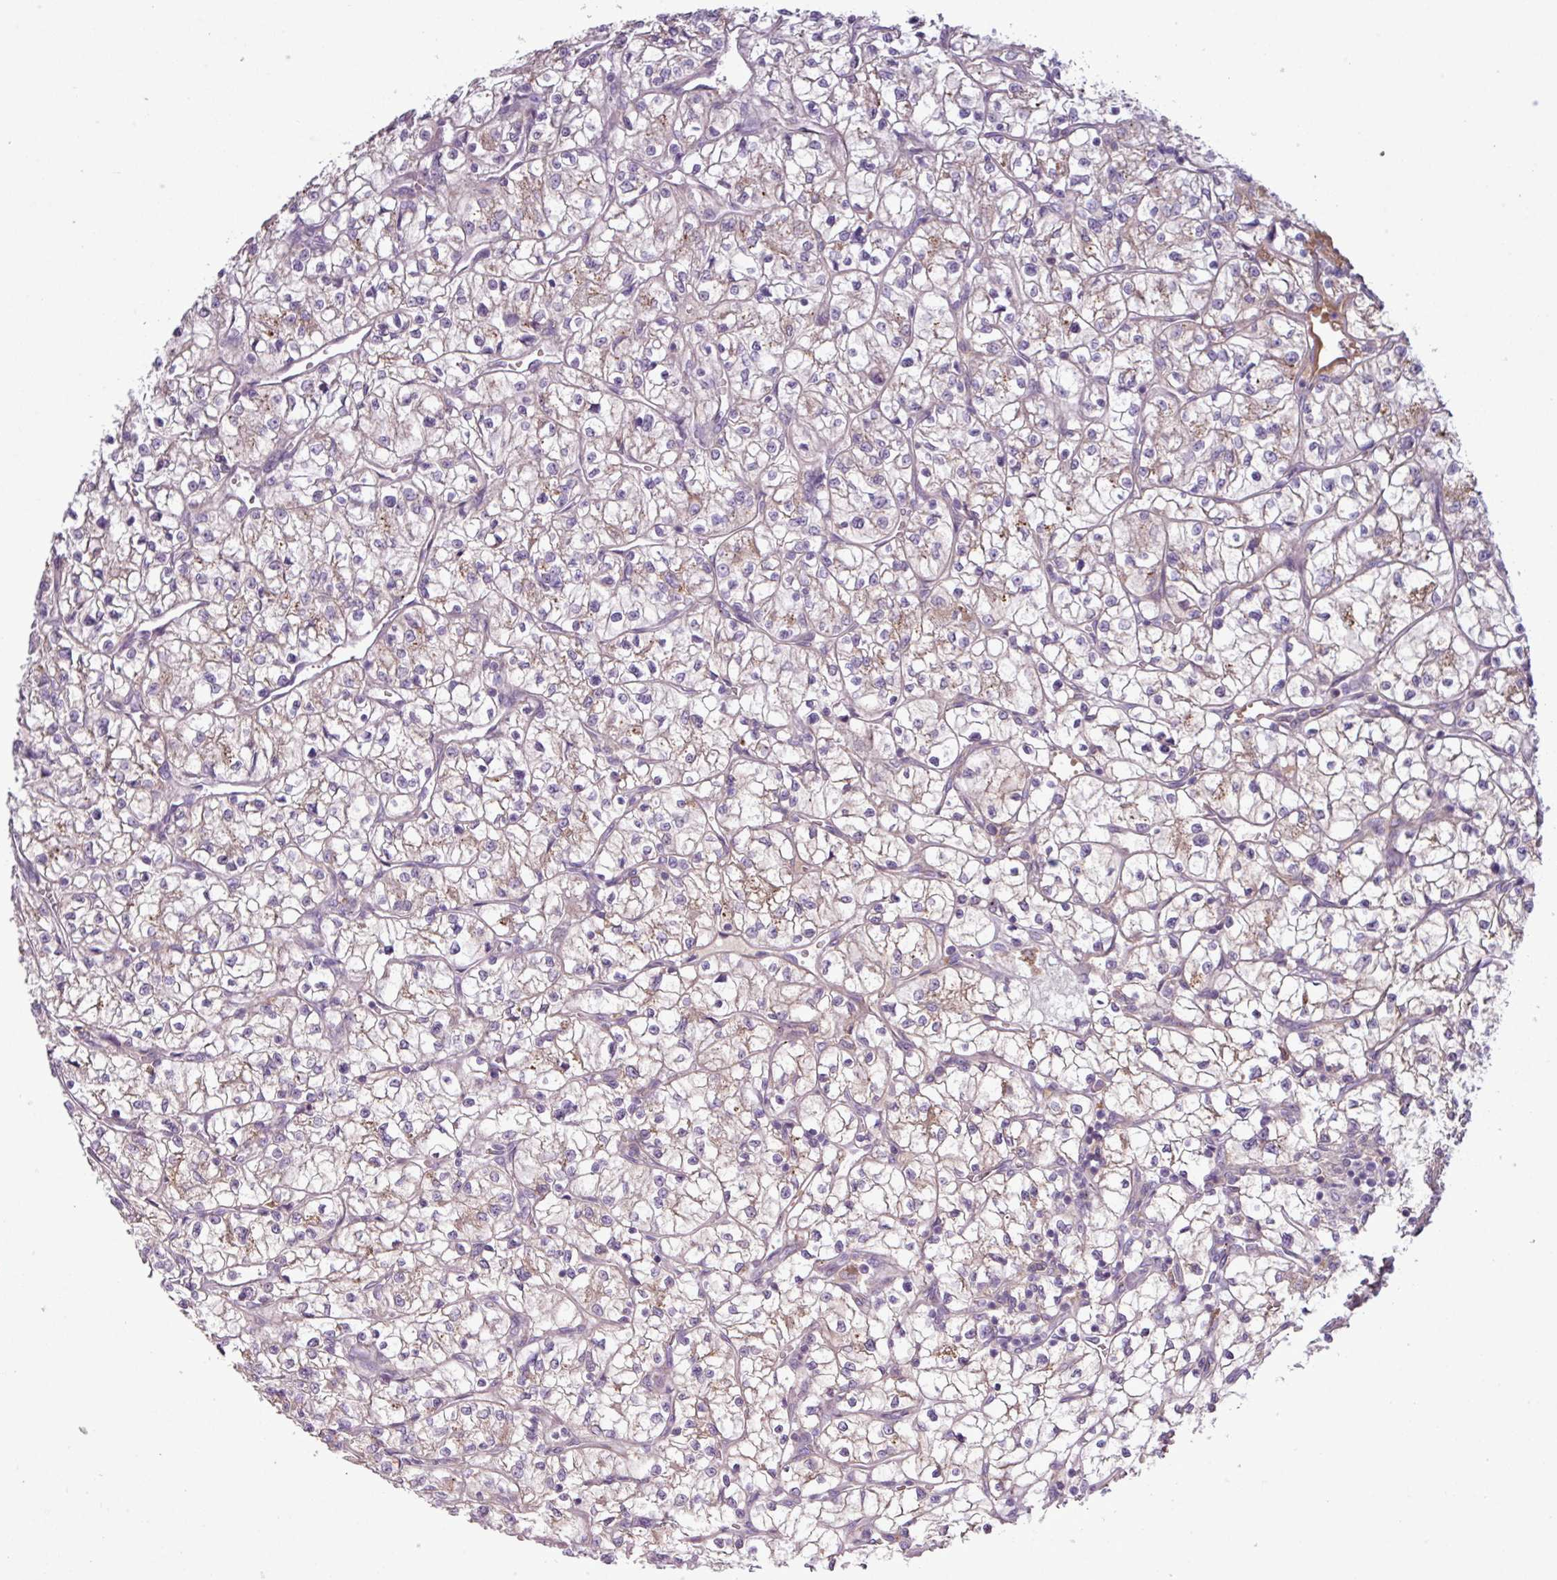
{"staining": {"intensity": "weak", "quantity": "<25%", "location": "cytoplasmic/membranous"}, "tissue": "renal cancer", "cell_type": "Tumor cells", "image_type": "cancer", "snomed": [{"axis": "morphology", "description": "Adenocarcinoma, NOS"}, {"axis": "topography", "description": "Kidney"}], "caption": "Tumor cells are negative for protein expression in human adenocarcinoma (renal). The staining was performed using DAB to visualize the protein expression in brown, while the nuclei were stained in blue with hematoxylin (Magnification: 20x).", "gene": "C4B", "patient": {"sex": "female", "age": 64}}